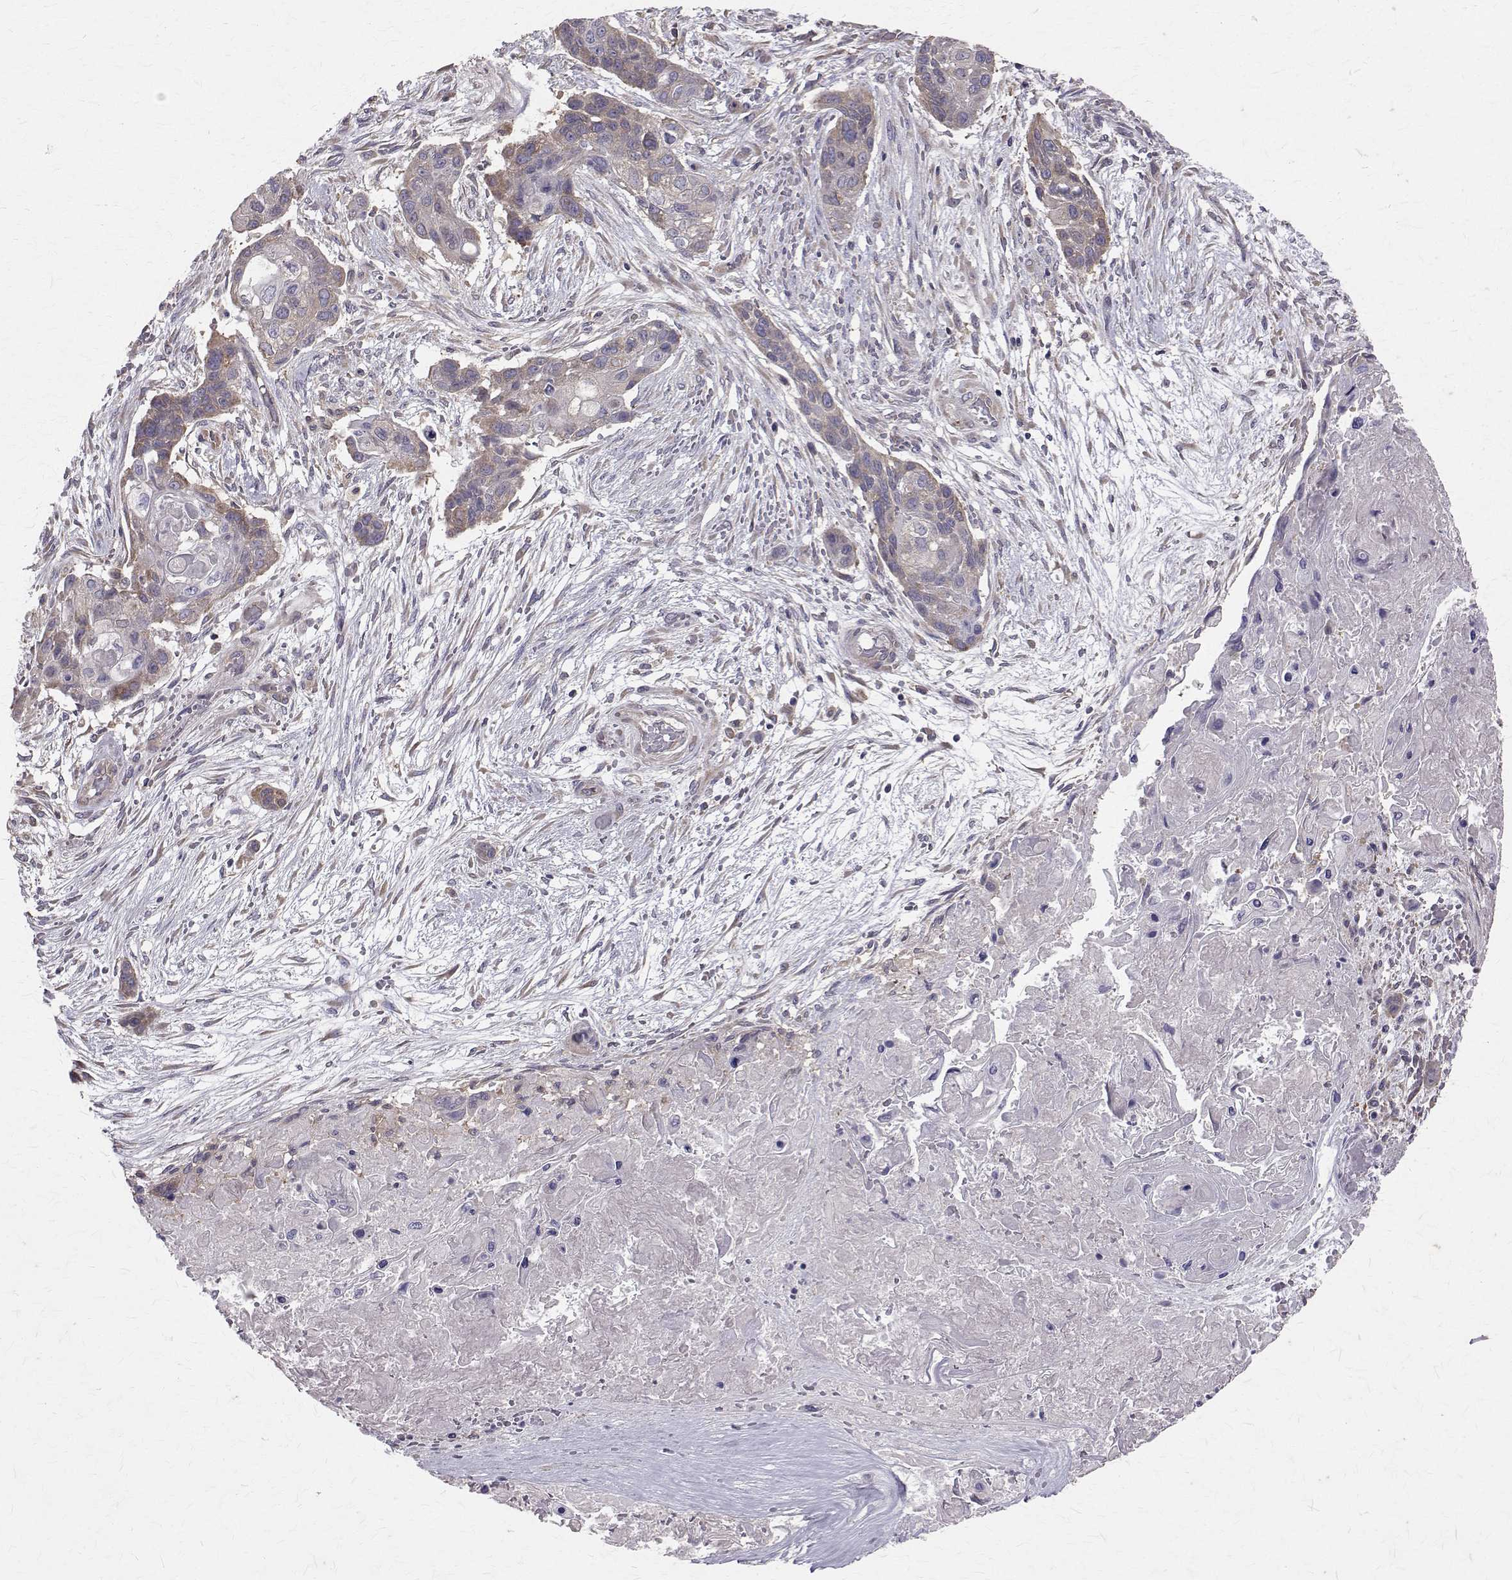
{"staining": {"intensity": "weak", "quantity": "<25%", "location": "cytoplasmic/membranous"}, "tissue": "lung cancer", "cell_type": "Tumor cells", "image_type": "cancer", "snomed": [{"axis": "morphology", "description": "Squamous cell carcinoma, NOS"}, {"axis": "topography", "description": "Lung"}], "caption": "There is no significant expression in tumor cells of lung squamous cell carcinoma.", "gene": "FARSB", "patient": {"sex": "male", "age": 69}}